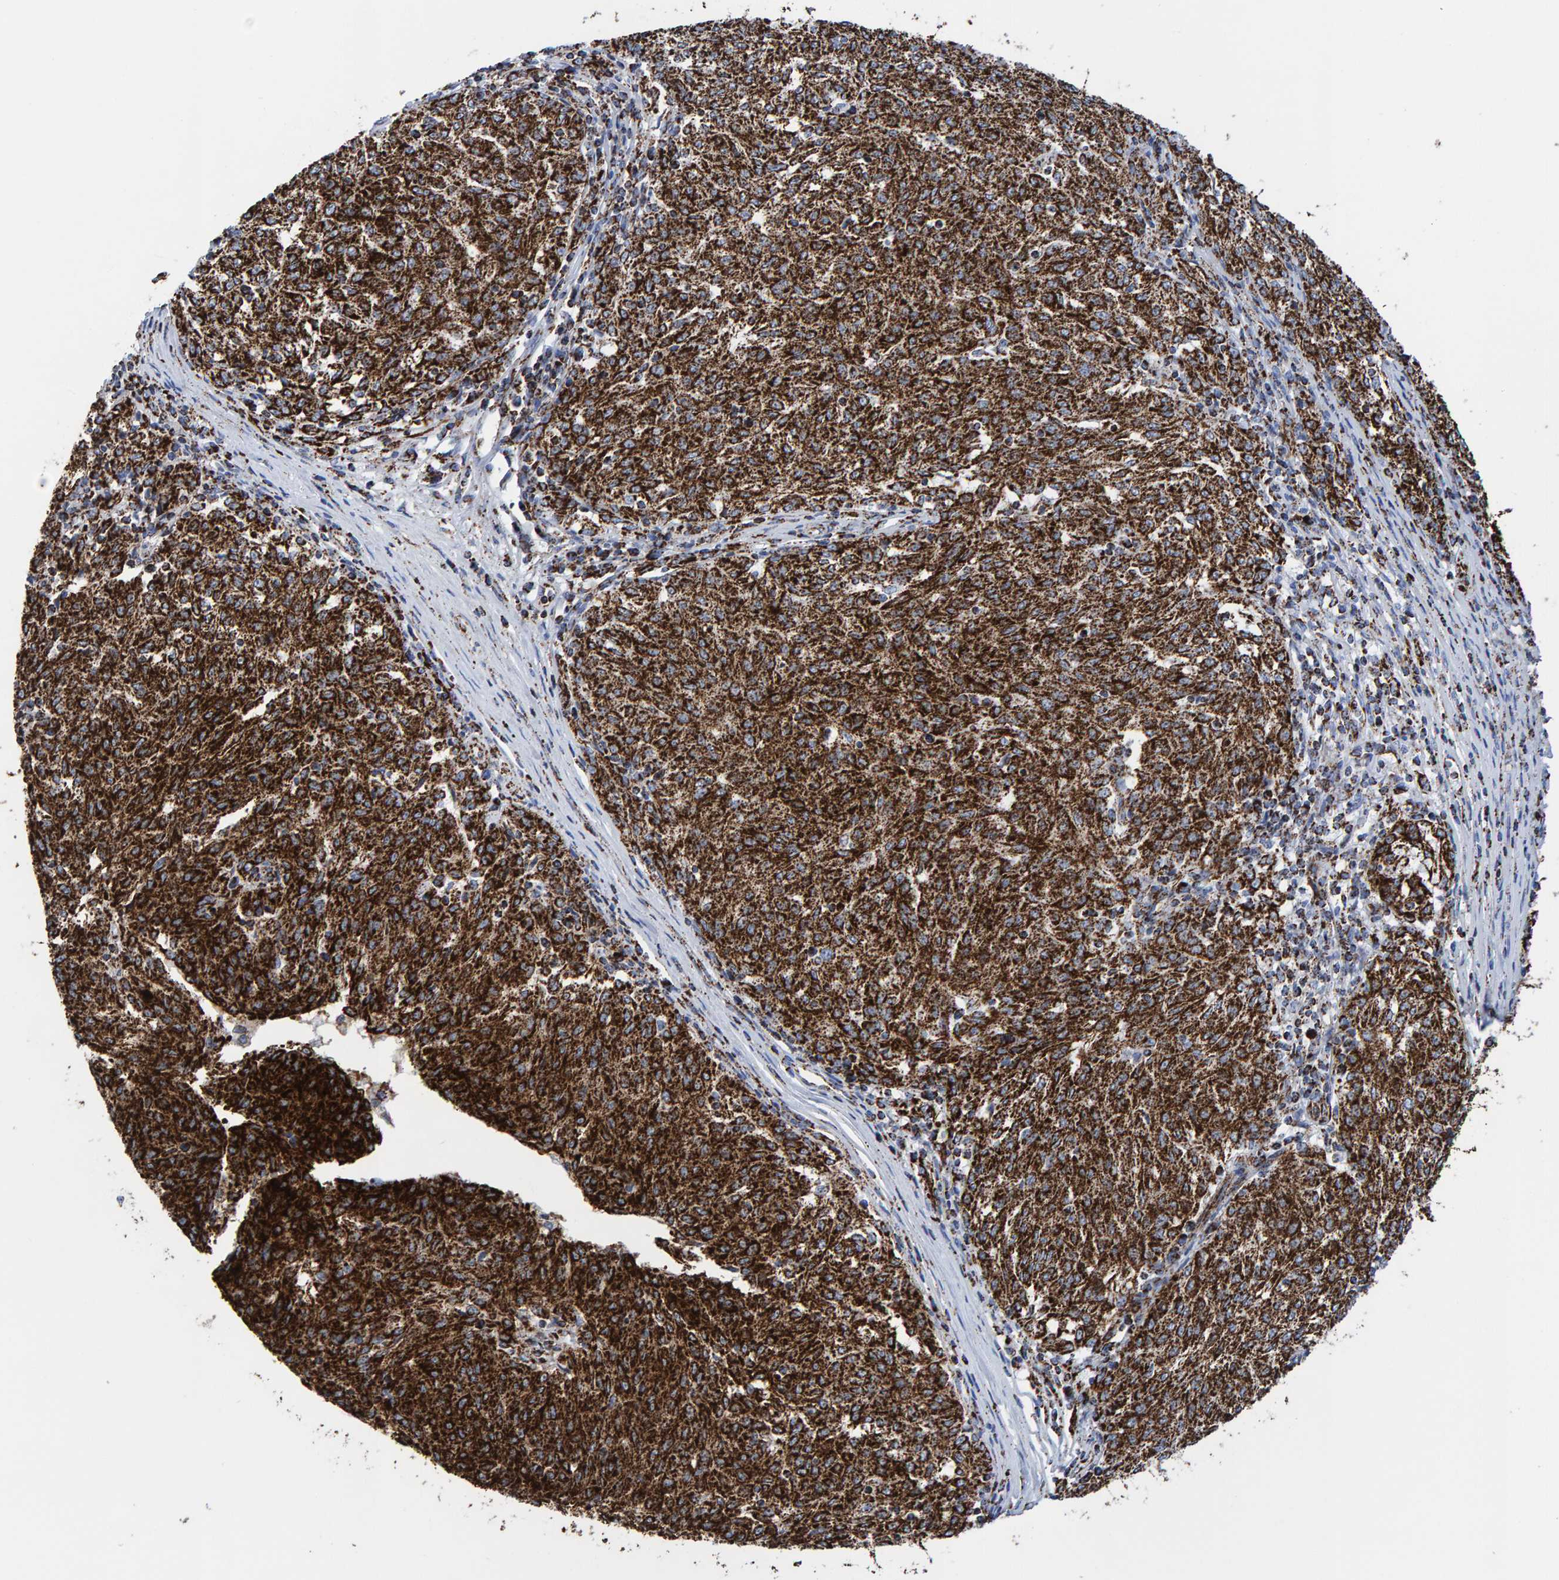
{"staining": {"intensity": "strong", "quantity": ">75%", "location": "cytoplasmic/membranous"}, "tissue": "melanoma", "cell_type": "Tumor cells", "image_type": "cancer", "snomed": [{"axis": "morphology", "description": "Malignant melanoma, NOS"}, {"axis": "topography", "description": "Skin"}], "caption": "Tumor cells show high levels of strong cytoplasmic/membranous expression in approximately >75% of cells in human malignant melanoma.", "gene": "ENSG00000262660", "patient": {"sex": "female", "age": 72}}